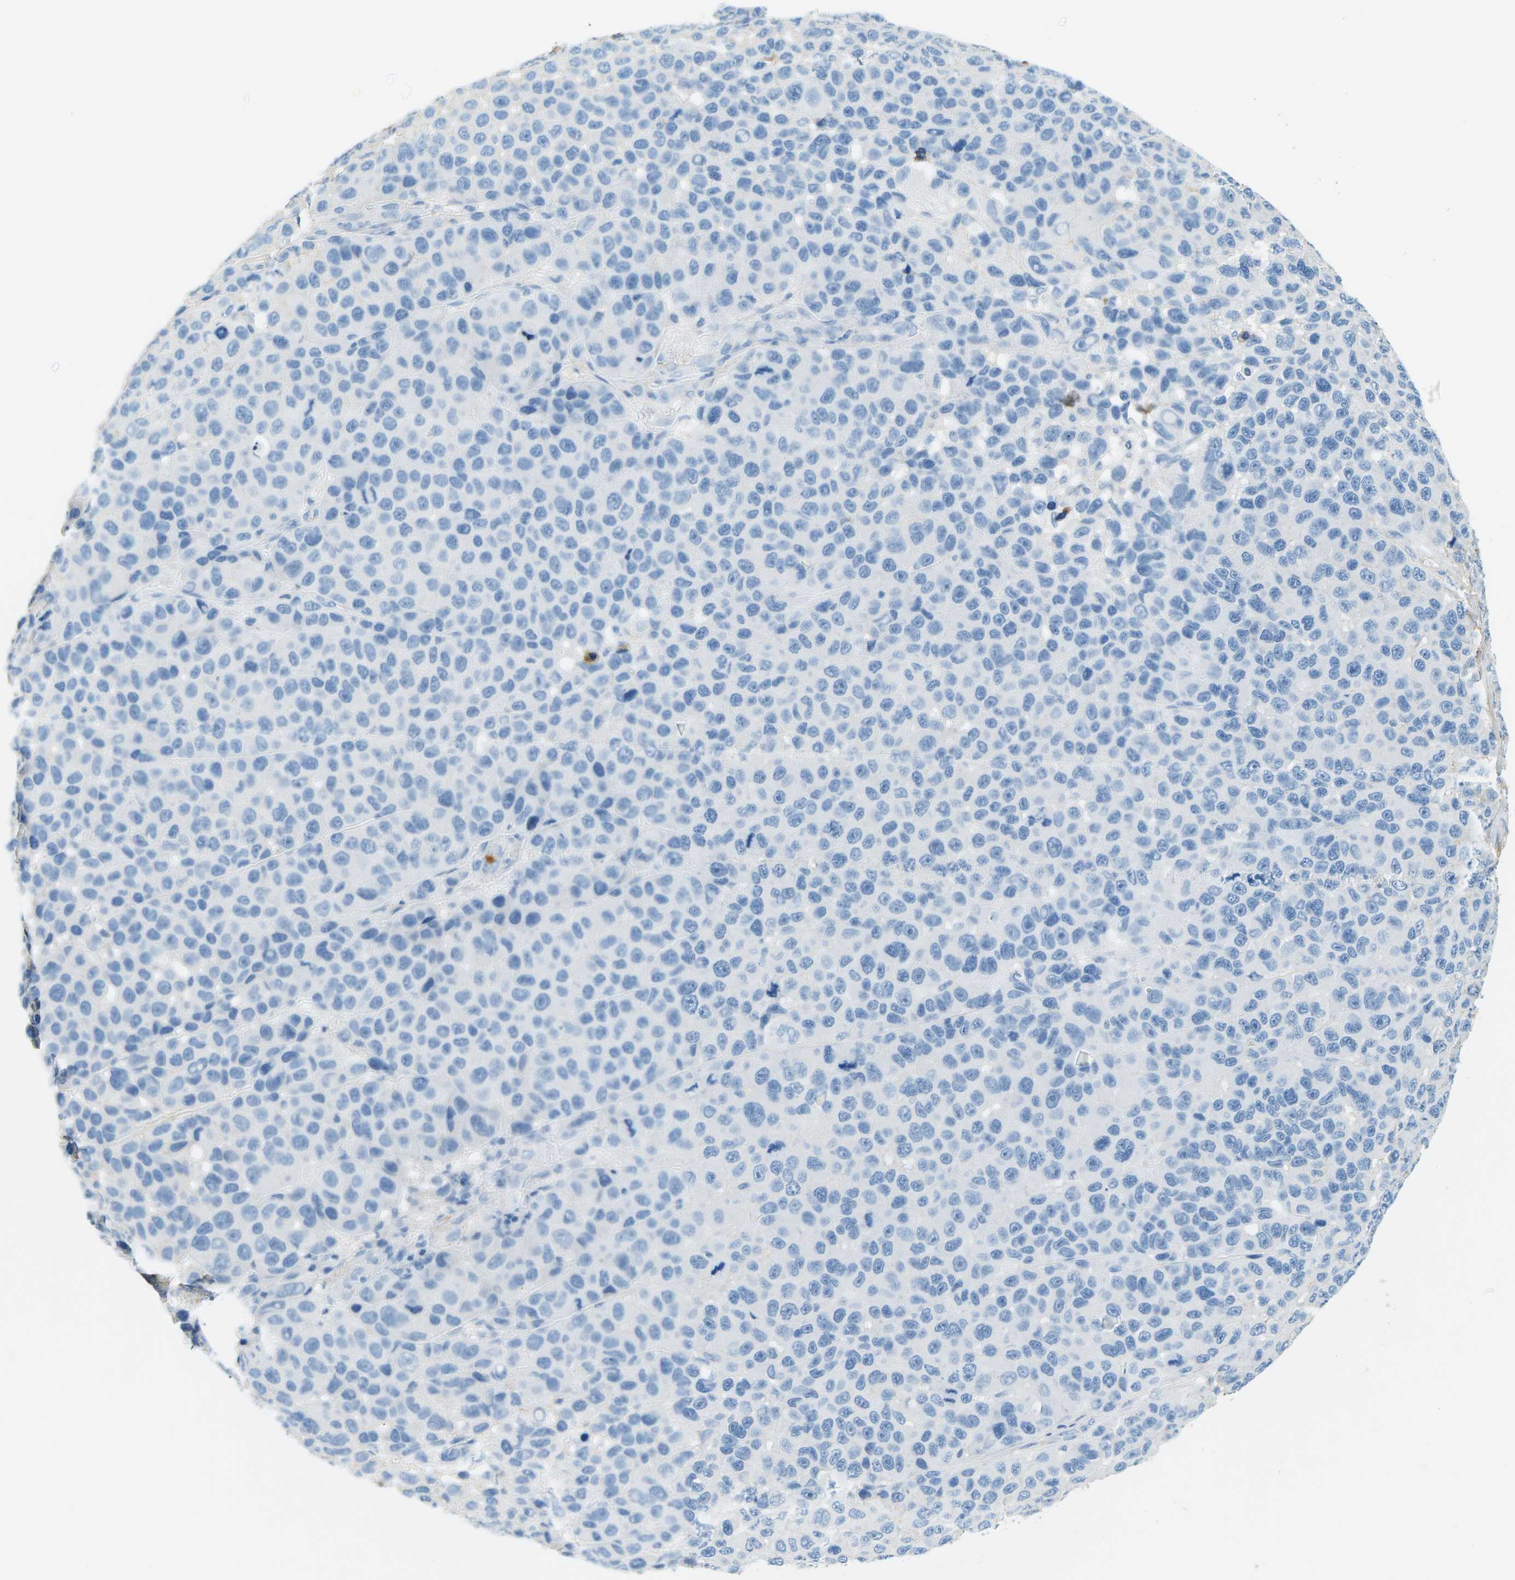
{"staining": {"intensity": "negative", "quantity": "none", "location": "none"}, "tissue": "melanoma", "cell_type": "Tumor cells", "image_type": "cancer", "snomed": [{"axis": "morphology", "description": "Malignant melanoma, NOS"}, {"axis": "topography", "description": "Skin"}], "caption": "Immunohistochemical staining of human melanoma reveals no significant expression in tumor cells.", "gene": "CFI", "patient": {"sex": "male", "age": 53}}